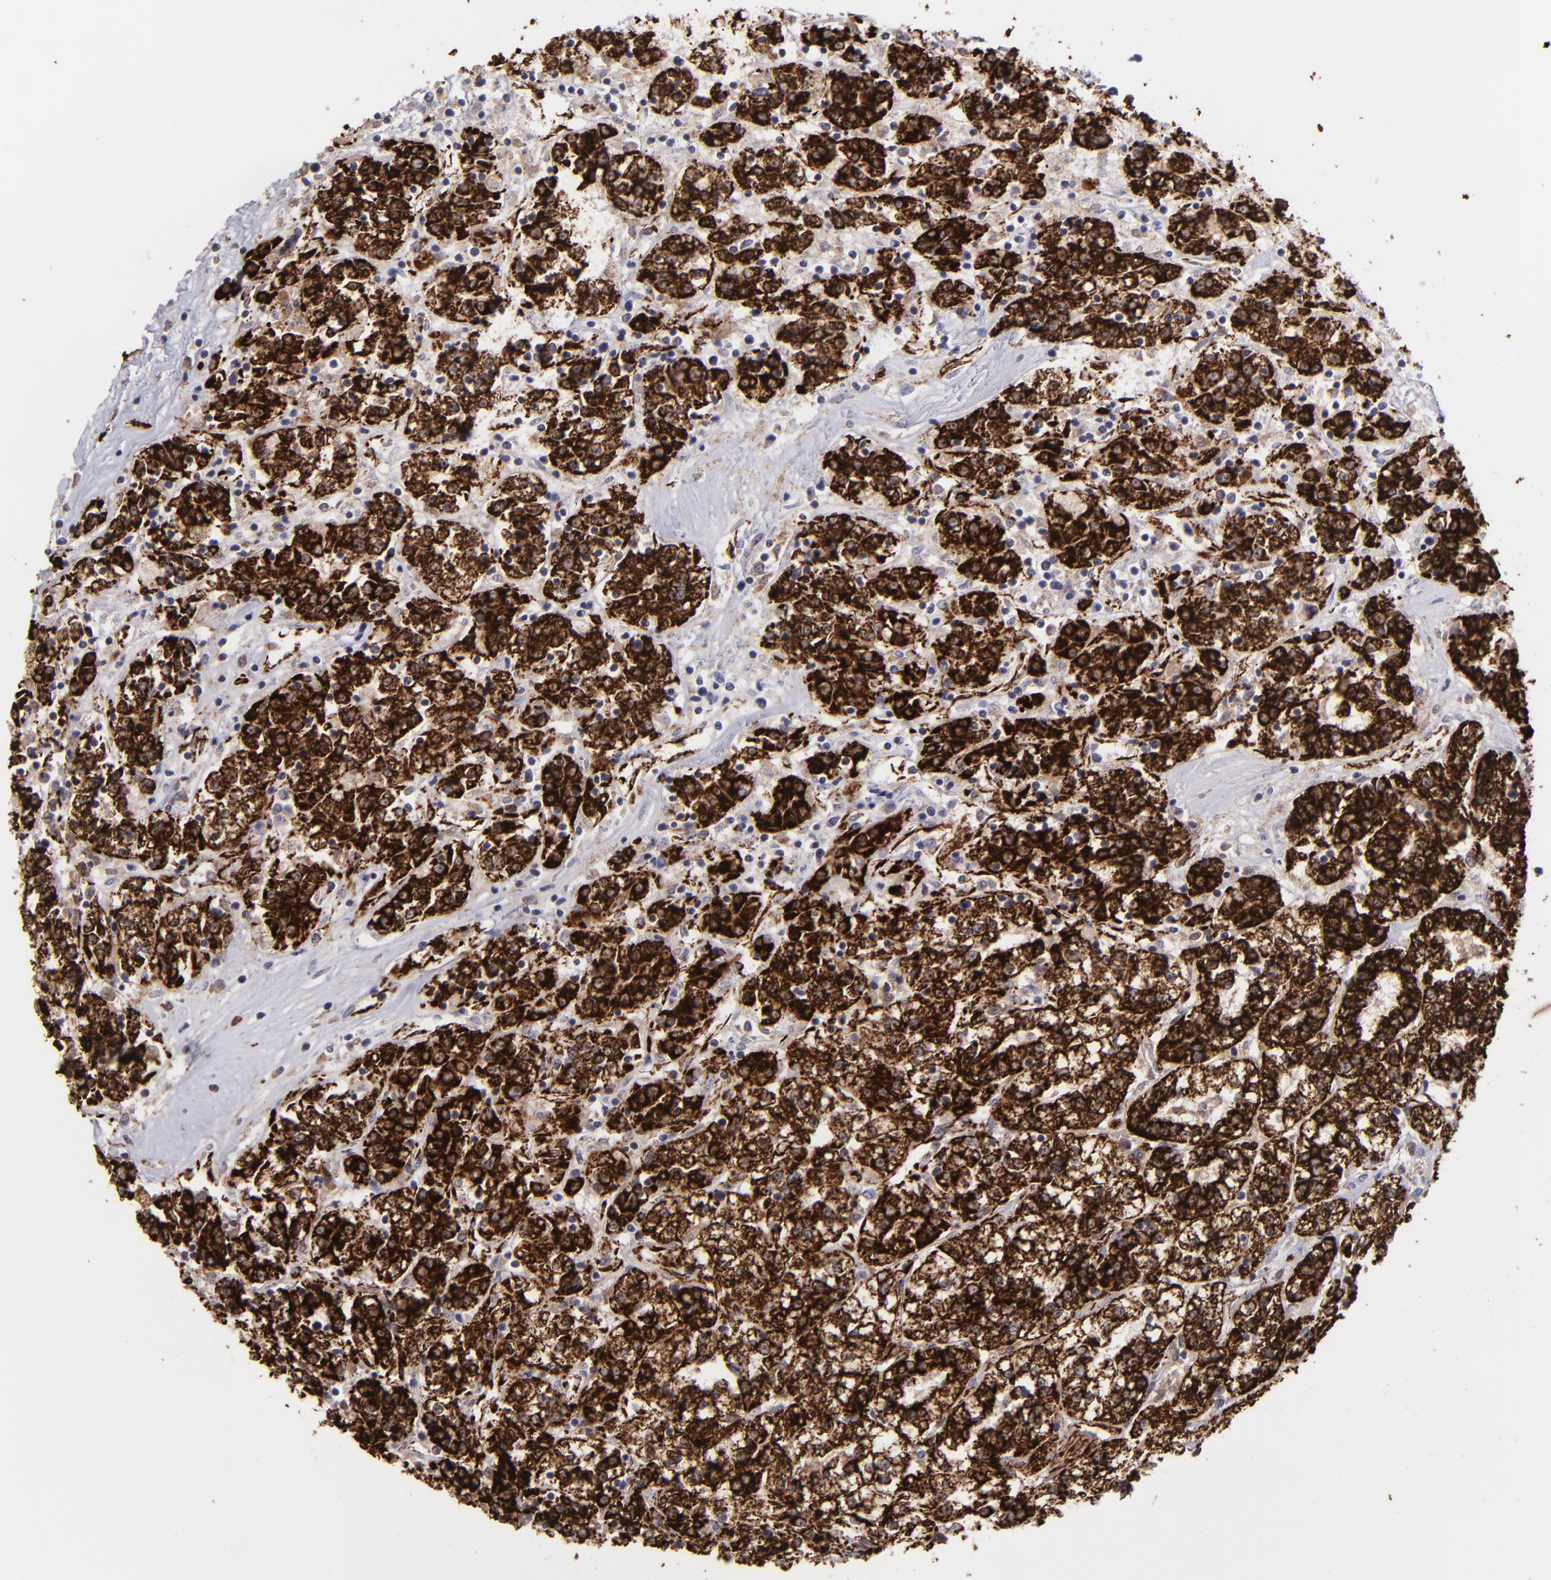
{"staining": {"intensity": "strong", "quantity": ">75%", "location": "cytoplasmic/membranous"}, "tissue": "renal cancer", "cell_type": "Tumor cells", "image_type": "cancer", "snomed": [{"axis": "morphology", "description": "Adenocarcinoma, NOS"}, {"axis": "topography", "description": "Kidney"}], "caption": "Renal cancer stained with DAB (3,3'-diaminobenzidine) immunohistochemistry shows high levels of strong cytoplasmic/membranous positivity in approximately >75% of tumor cells.", "gene": "MAOB", "patient": {"sex": "female", "age": 76}}